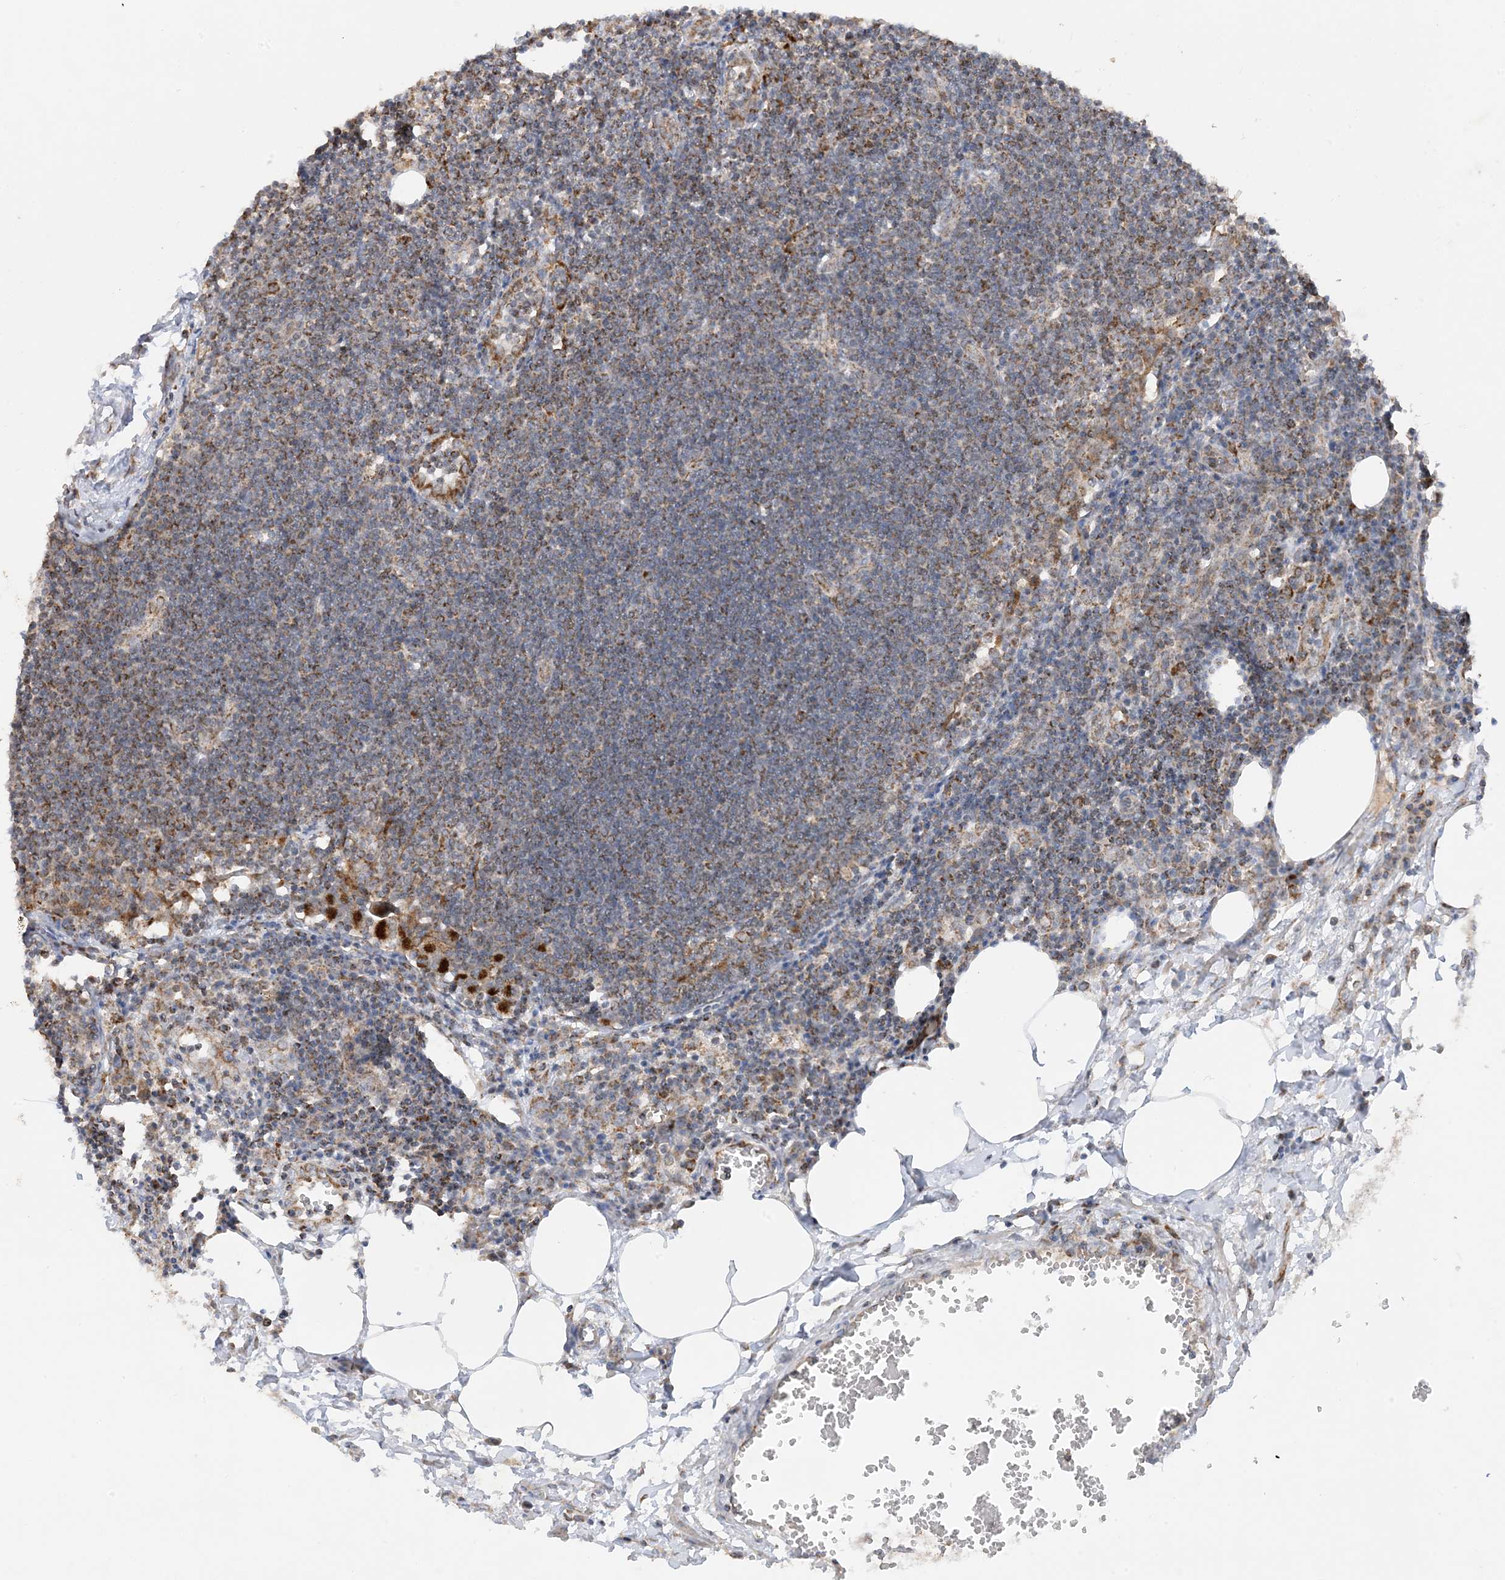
{"staining": {"intensity": "strong", "quantity": "25%-75%", "location": "cytoplasmic/membranous"}, "tissue": "lymph node", "cell_type": "Germinal center cells", "image_type": "normal", "snomed": [{"axis": "morphology", "description": "Normal tissue, NOS"}, {"axis": "morphology", "description": "Malignant melanoma, Metastatic site"}, {"axis": "topography", "description": "Lymph node"}], "caption": "IHC micrograph of unremarkable human lymph node stained for a protein (brown), which exhibits high levels of strong cytoplasmic/membranous expression in about 25%-75% of germinal center cells.", "gene": "NDUFAF3", "patient": {"sex": "male", "age": 41}}